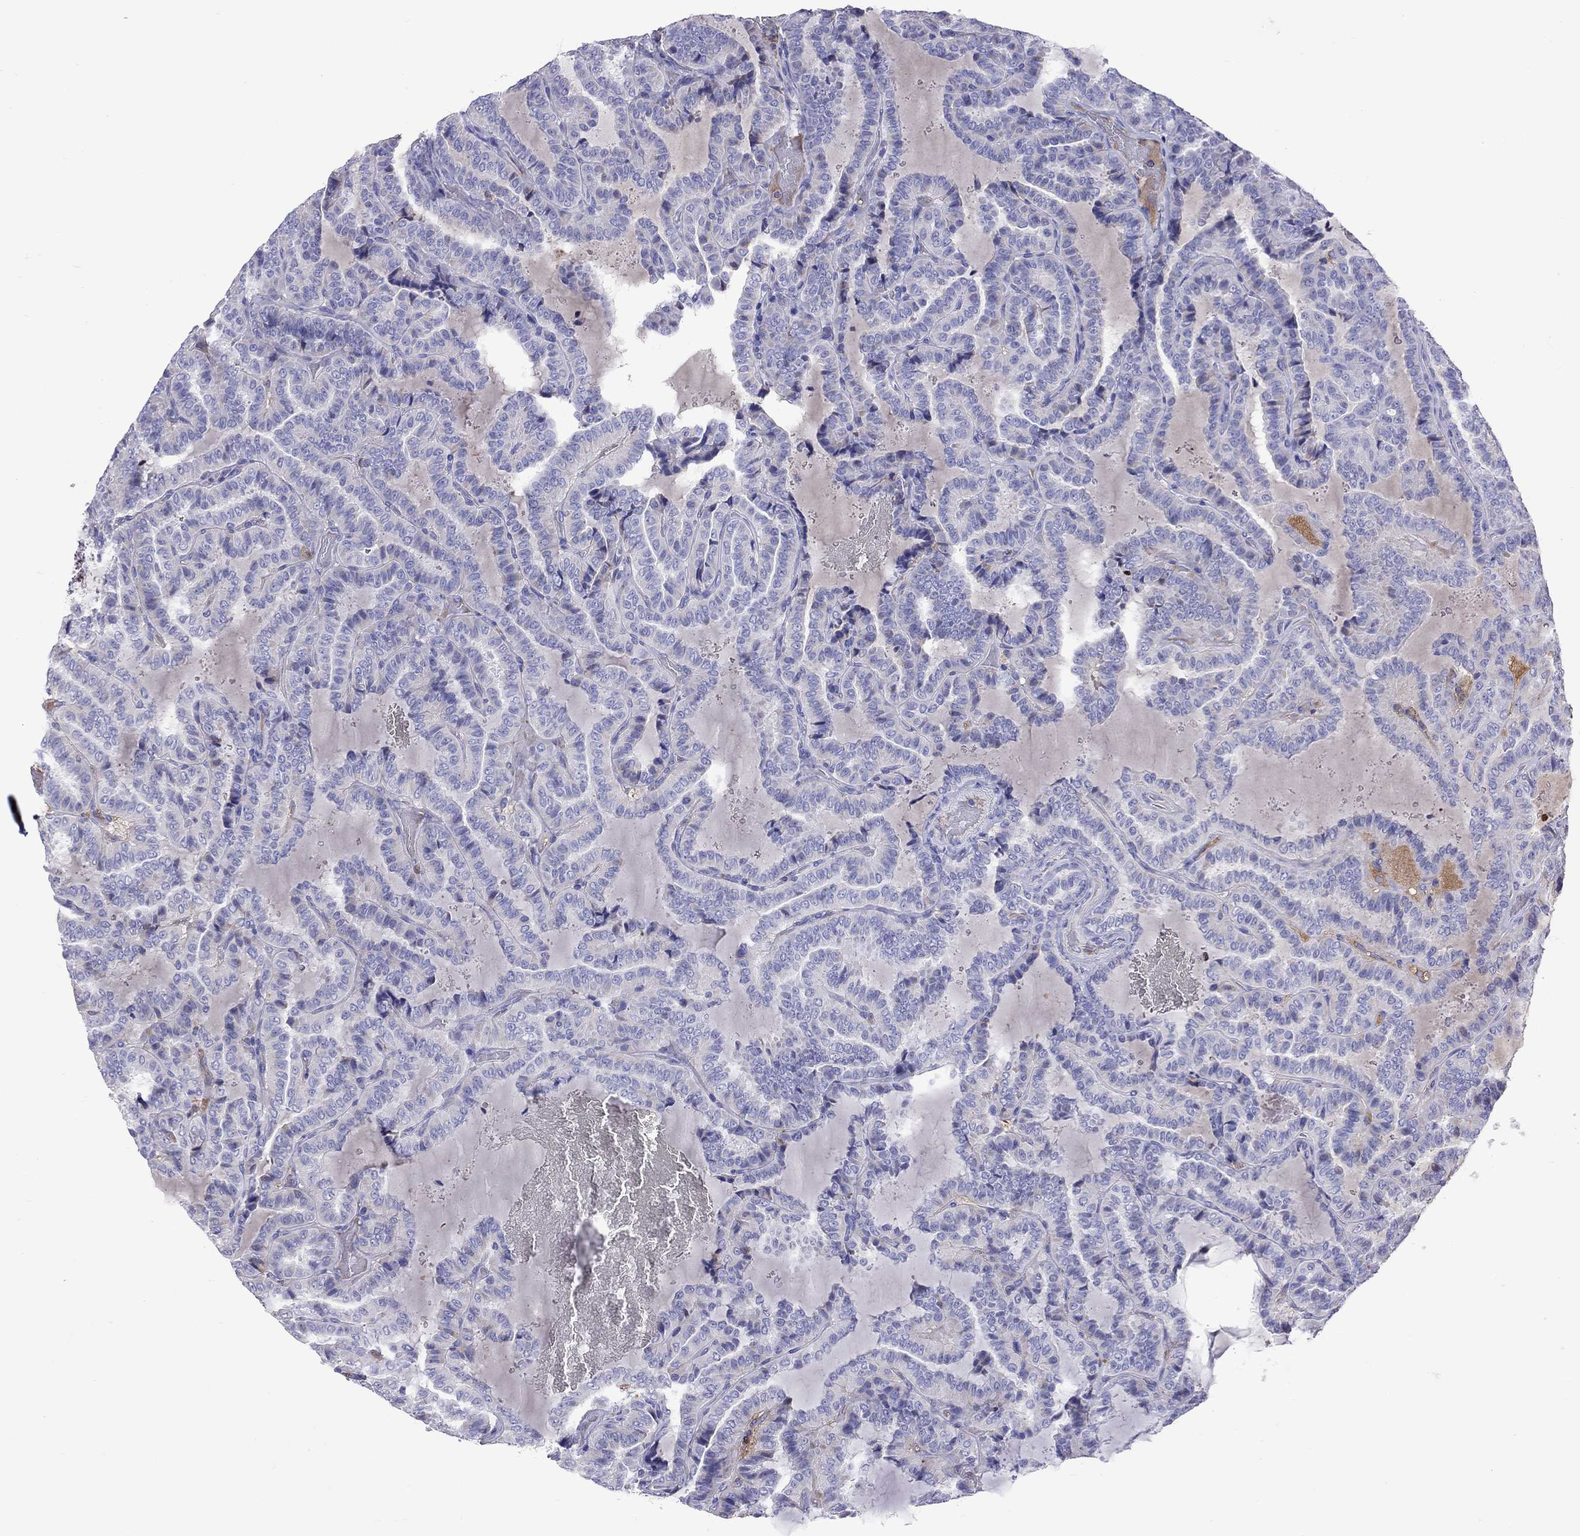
{"staining": {"intensity": "negative", "quantity": "none", "location": "none"}, "tissue": "thyroid cancer", "cell_type": "Tumor cells", "image_type": "cancer", "snomed": [{"axis": "morphology", "description": "Papillary adenocarcinoma, NOS"}, {"axis": "topography", "description": "Thyroid gland"}], "caption": "Papillary adenocarcinoma (thyroid) was stained to show a protein in brown. There is no significant positivity in tumor cells. (Immunohistochemistry, brightfield microscopy, high magnification).", "gene": "SERPINA3", "patient": {"sex": "female", "age": 39}}